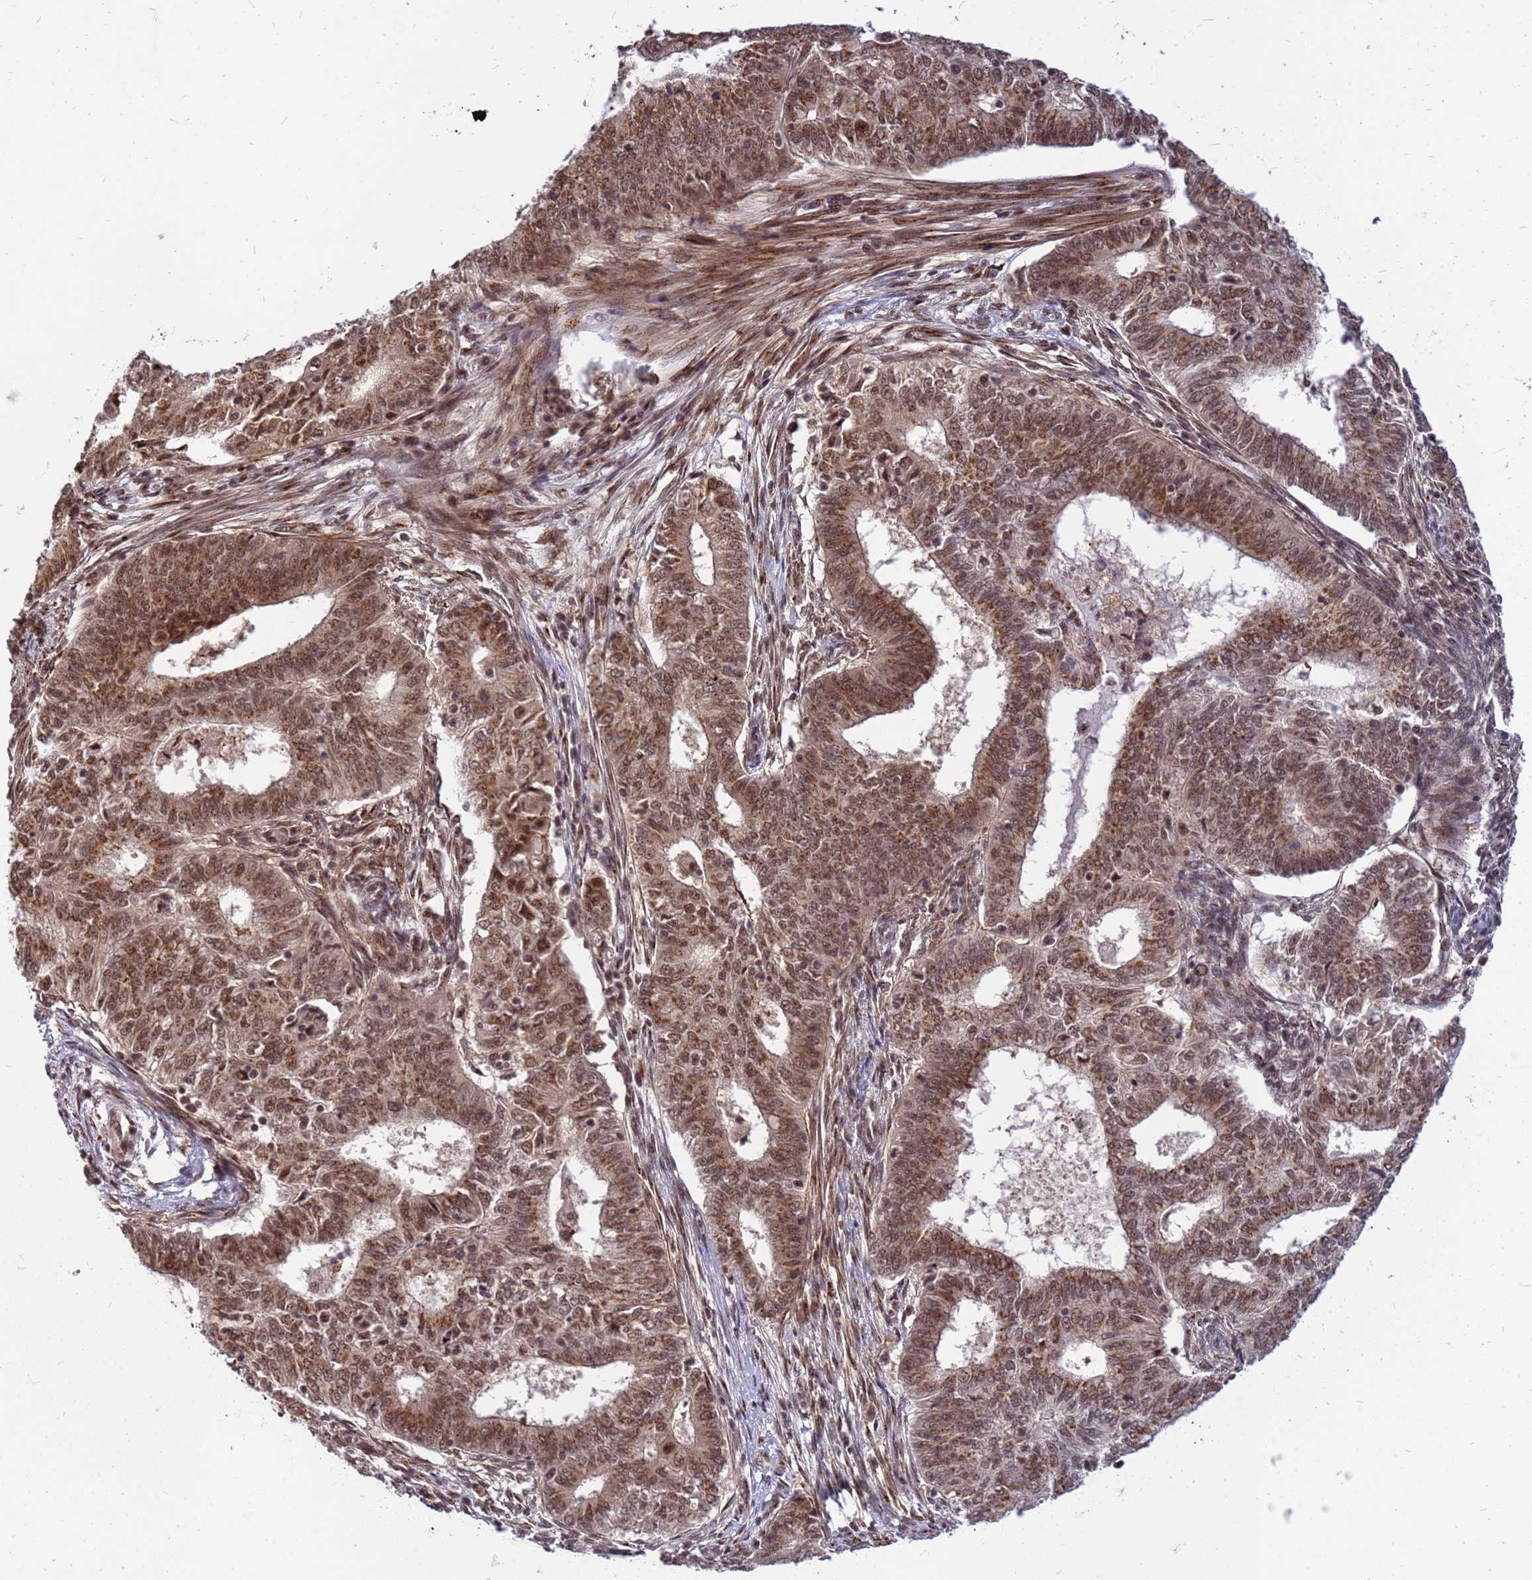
{"staining": {"intensity": "moderate", "quantity": ">75%", "location": "cytoplasmic/membranous,nuclear"}, "tissue": "endometrial cancer", "cell_type": "Tumor cells", "image_type": "cancer", "snomed": [{"axis": "morphology", "description": "Adenocarcinoma, NOS"}, {"axis": "topography", "description": "Endometrium"}], "caption": "This is a histology image of IHC staining of endometrial cancer, which shows moderate positivity in the cytoplasmic/membranous and nuclear of tumor cells.", "gene": "NCBP2", "patient": {"sex": "female", "age": 62}}